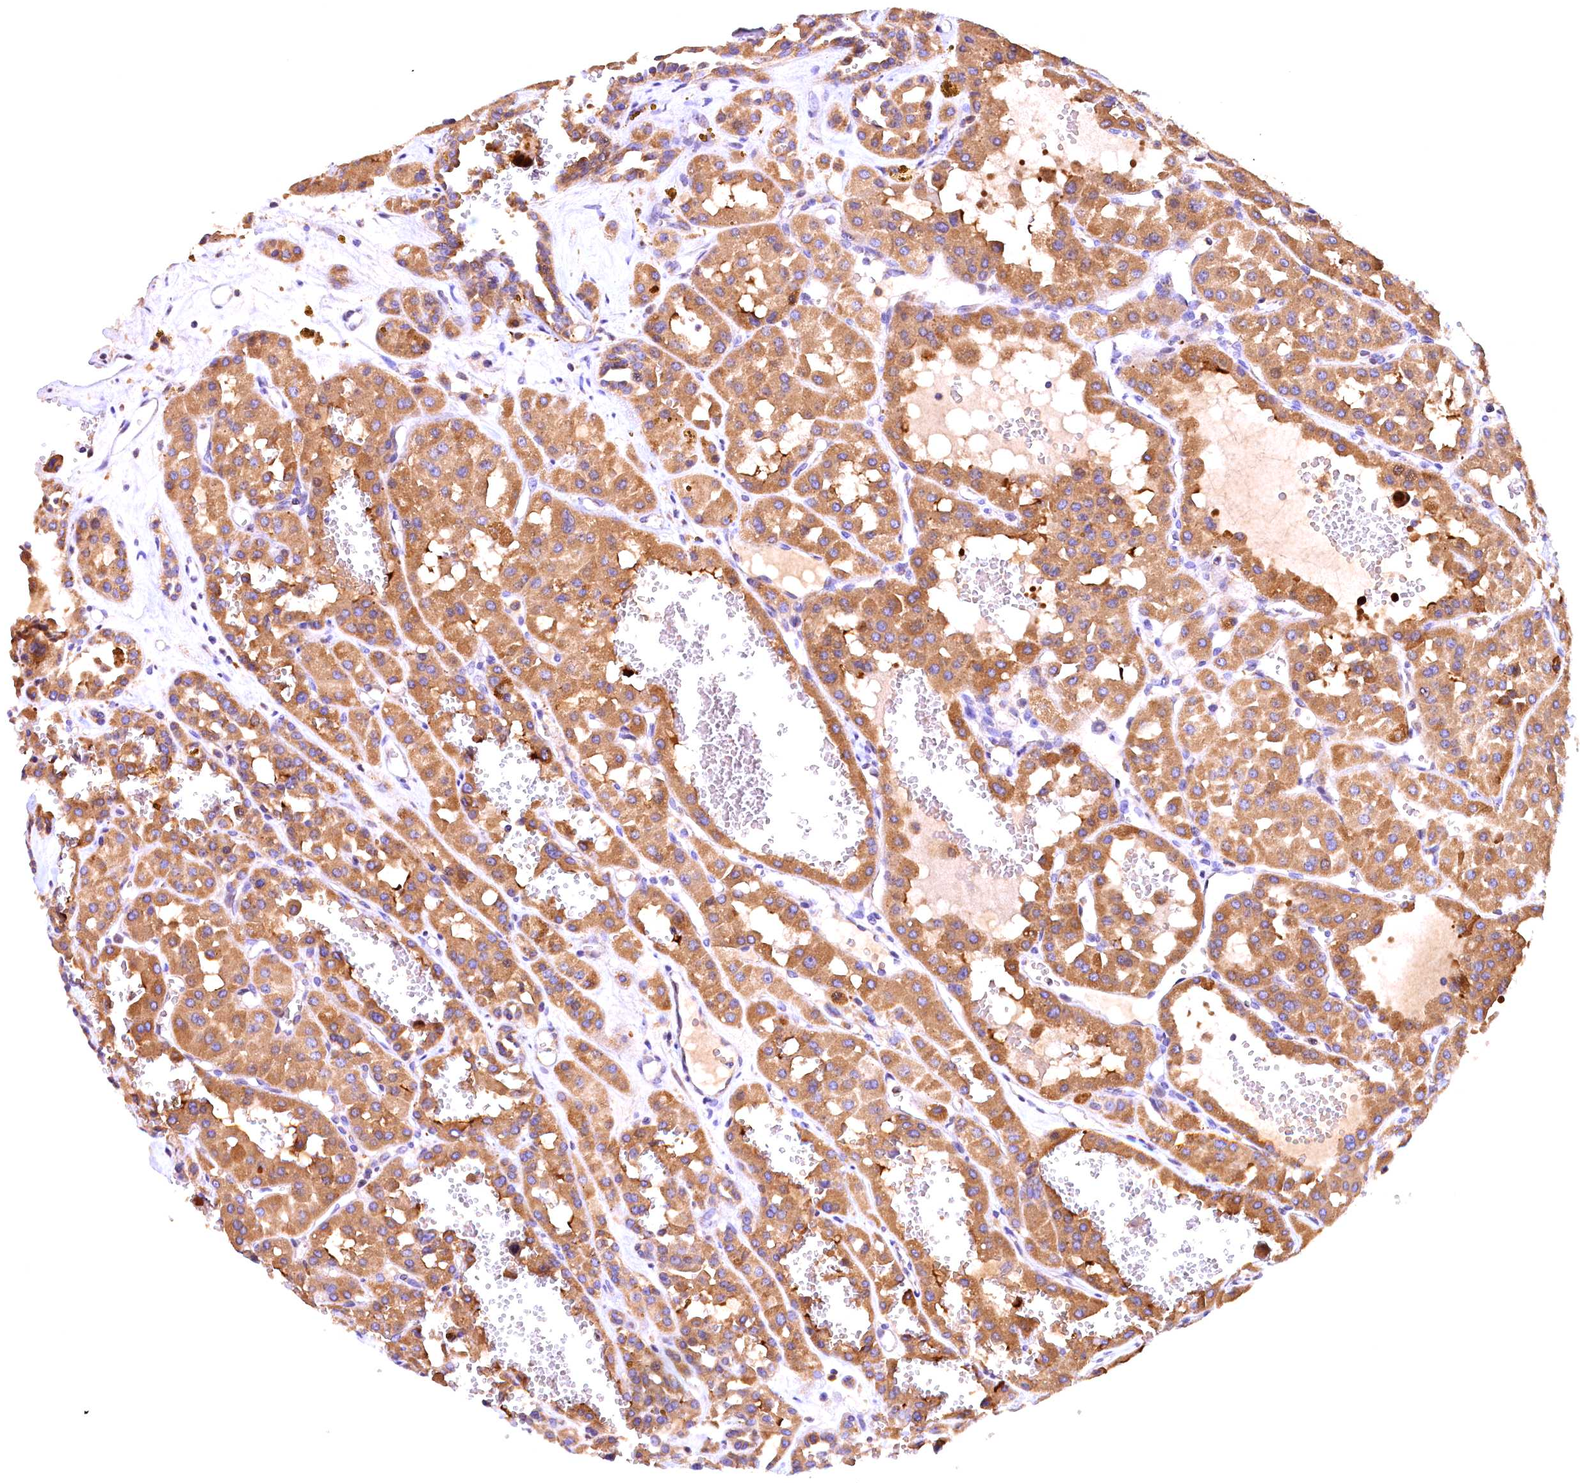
{"staining": {"intensity": "moderate", "quantity": ">75%", "location": "cytoplasmic/membranous"}, "tissue": "renal cancer", "cell_type": "Tumor cells", "image_type": "cancer", "snomed": [{"axis": "morphology", "description": "Carcinoma, NOS"}, {"axis": "topography", "description": "Kidney"}], "caption": "Moderate cytoplasmic/membranous positivity for a protein is present in approximately >75% of tumor cells of carcinoma (renal) using IHC.", "gene": "NAIP", "patient": {"sex": "female", "age": 75}}